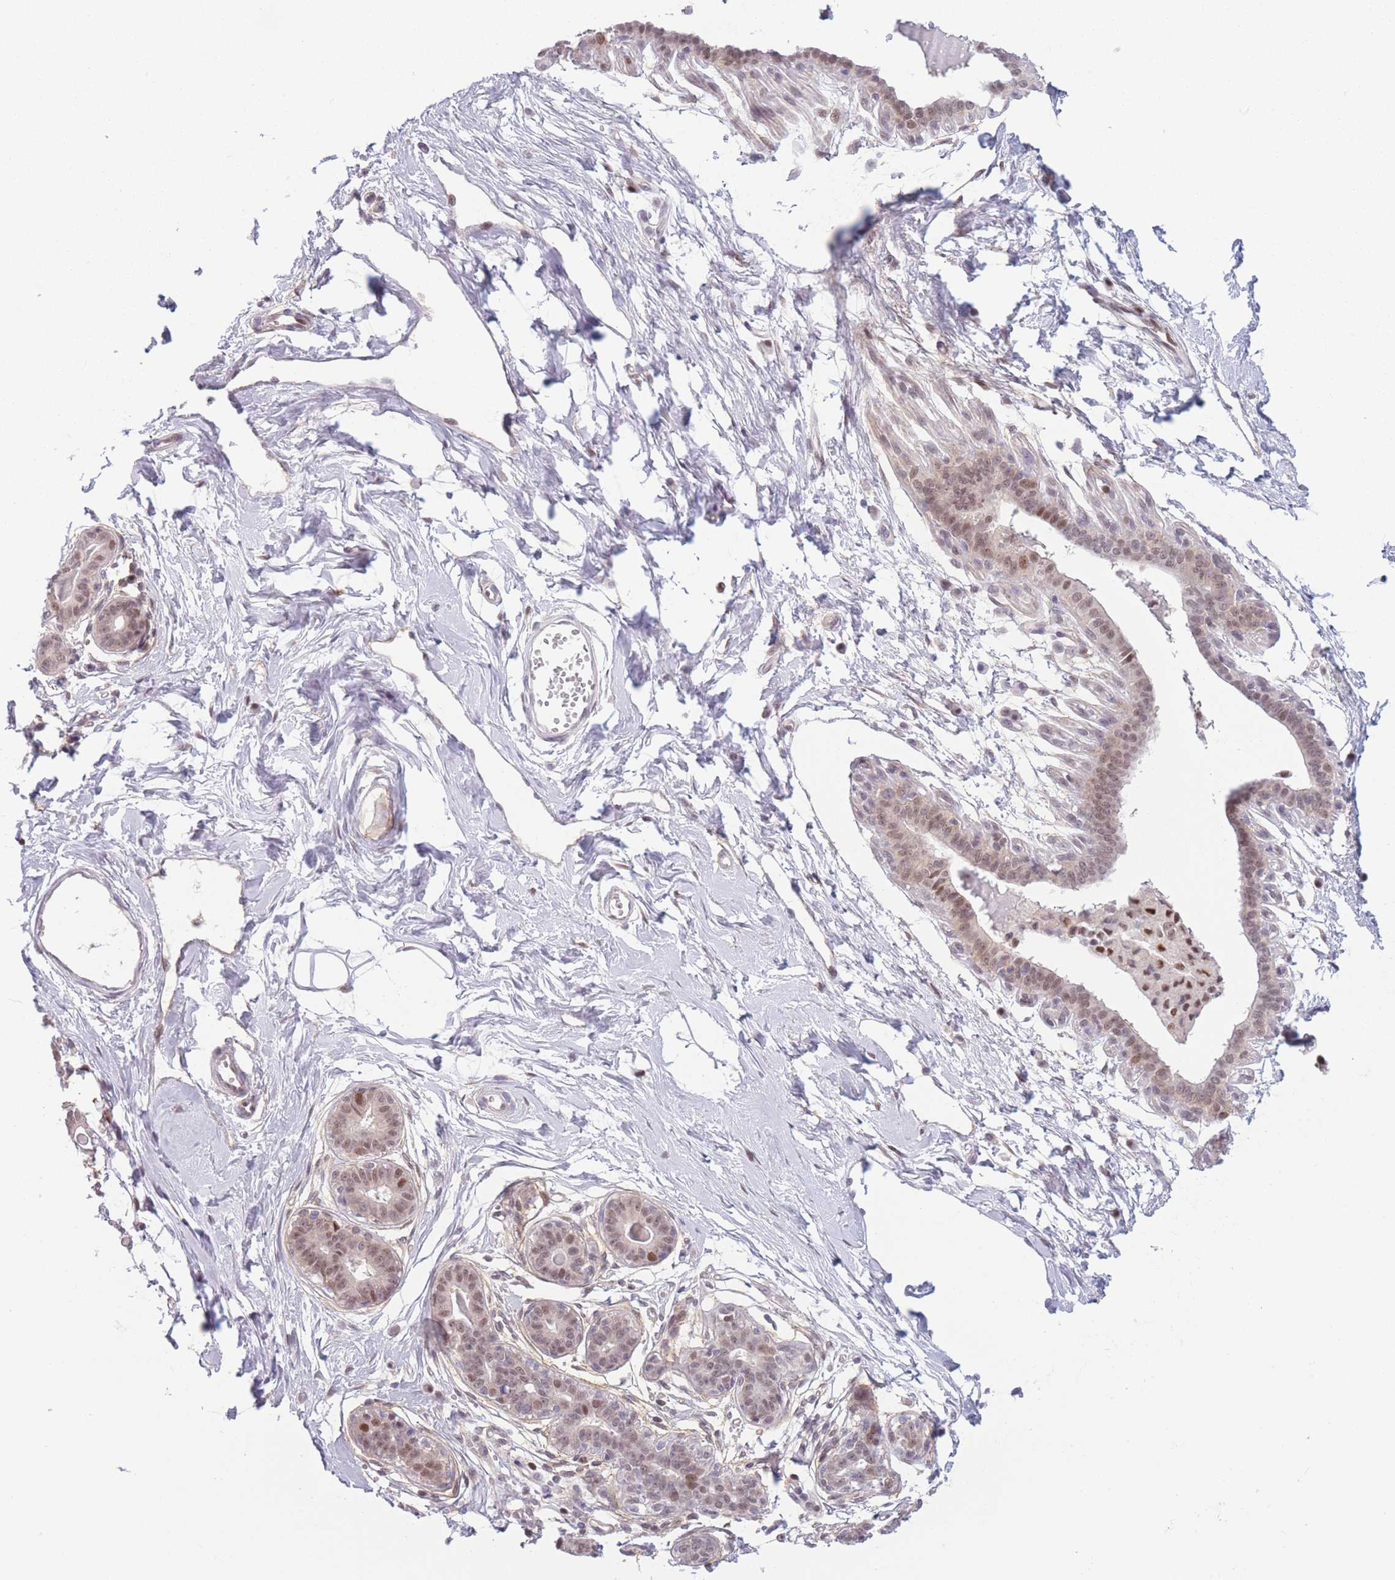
{"staining": {"intensity": "negative", "quantity": "none", "location": "none"}, "tissue": "breast", "cell_type": "Adipocytes", "image_type": "normal", "snomed": [{"axis": "morphology", "description": "Normal tissue, NOS"}, {"axis": "topography", "description": "Breast"}], "caption": "IHC of benign human breast reveals no expression in adipocytes. (DAB (3,3'-diaminobenzidine) IHC, high magnification).", "gene": "ENSG00000267179", "patient": {"sex": "female", "age": 45}}